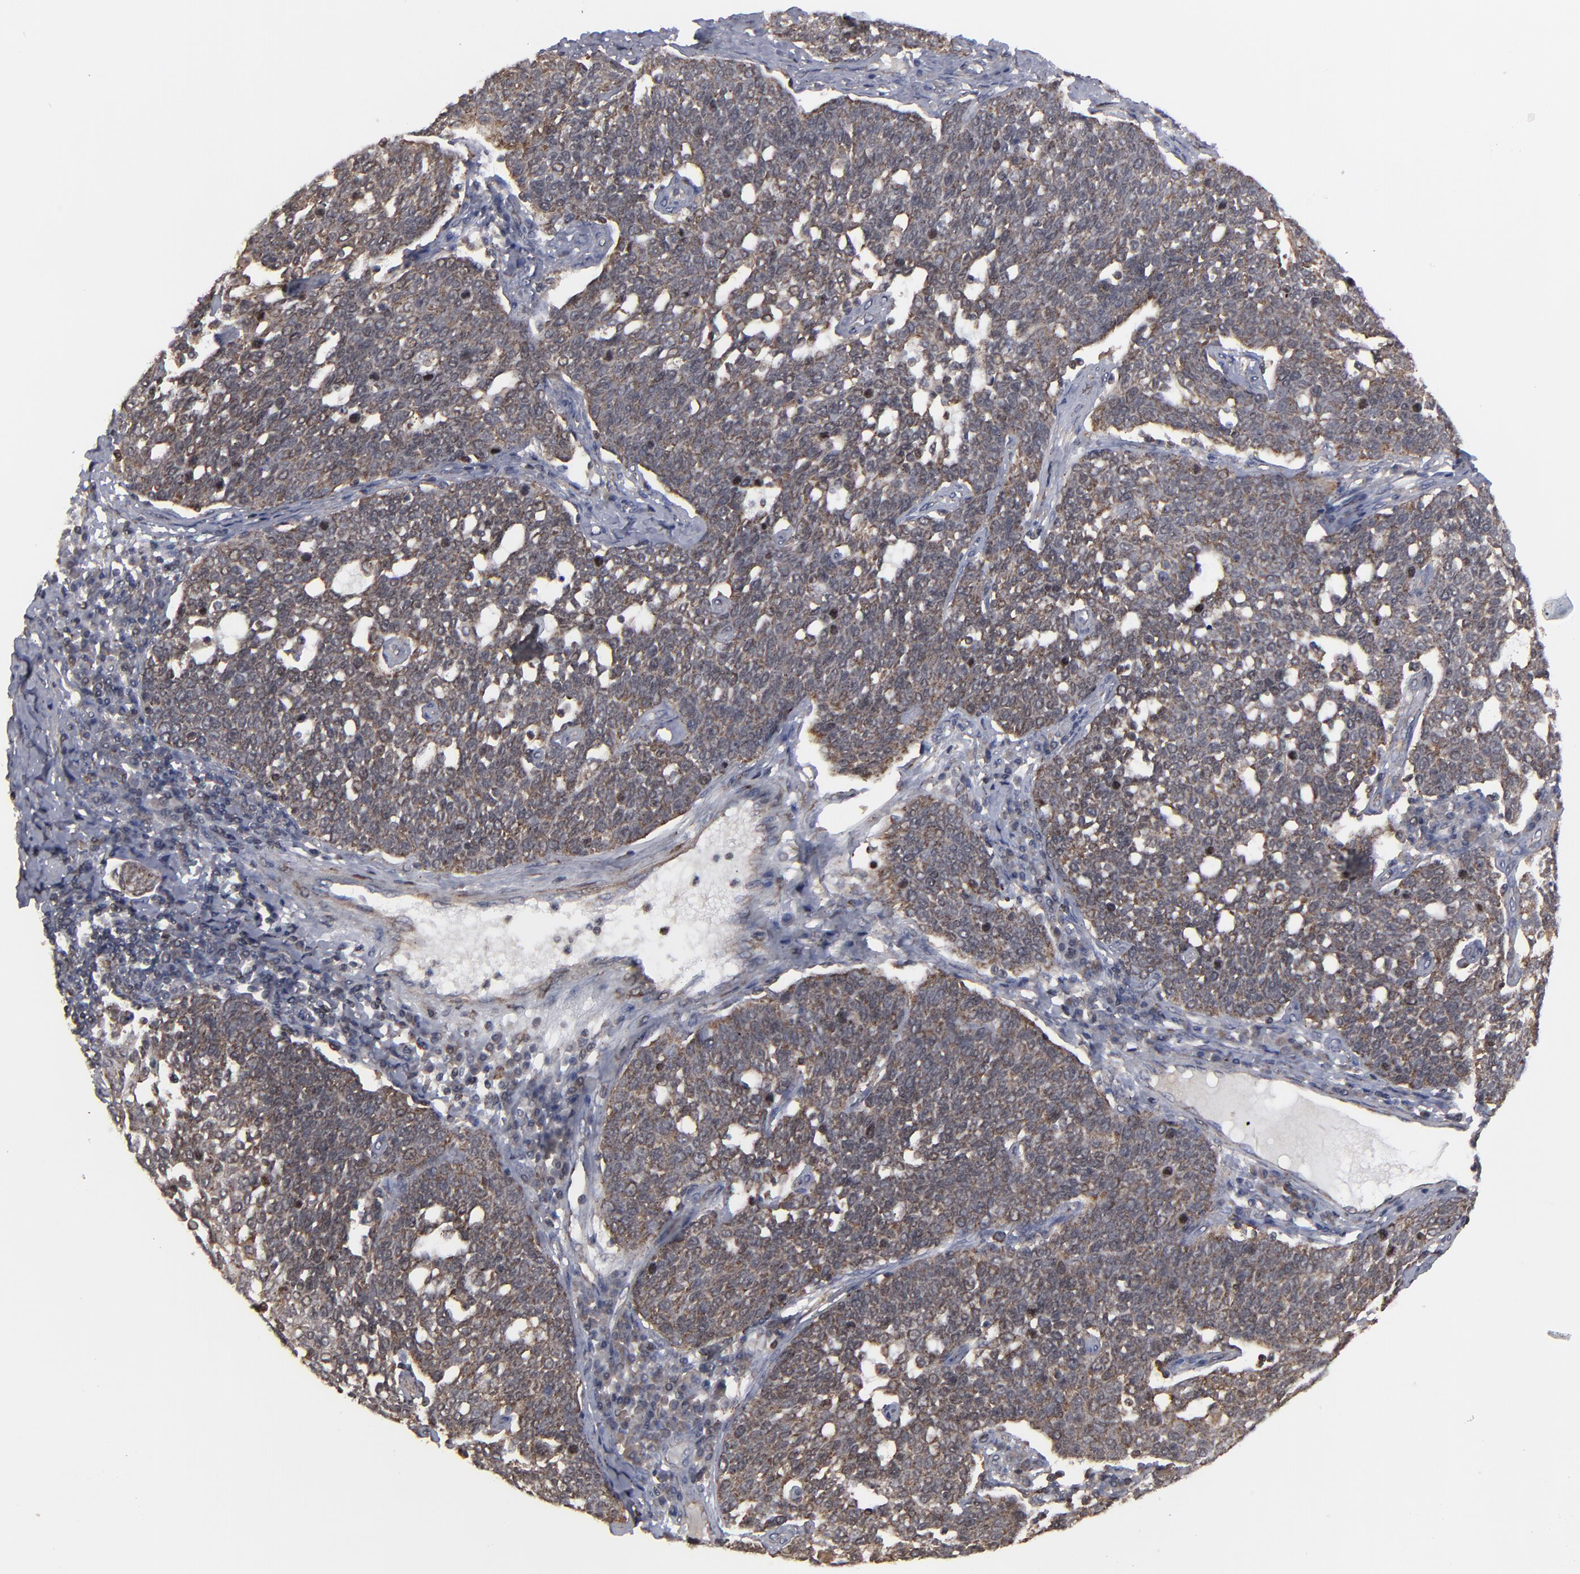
{"staining": {"intensity": "moderate", "quantity": ">75%", "location": "cytoplasmic/membranous"}, "tissue": "cervical cancer", "cell_type": "Tumor cells", "image_type": "cancer", "snomed": [{"axis": "morphology", "description": "Squamous cell carcinoma, NOS"}, {"axis": "topography", "description": "Cervix"}], "caption": "Immunohistochemical staining of squamous cell carcinoma (cervical) displays medium levels of moderate cytoplasmic/membranous positivity in approximately >75% of tumor cells. (DAB (3,3'-diaminobenzidine) = brown stain, brightfield microscopy at high magnification).", "gene": "KIAA2026", "patient": {"sex": "female", "age": 34}}